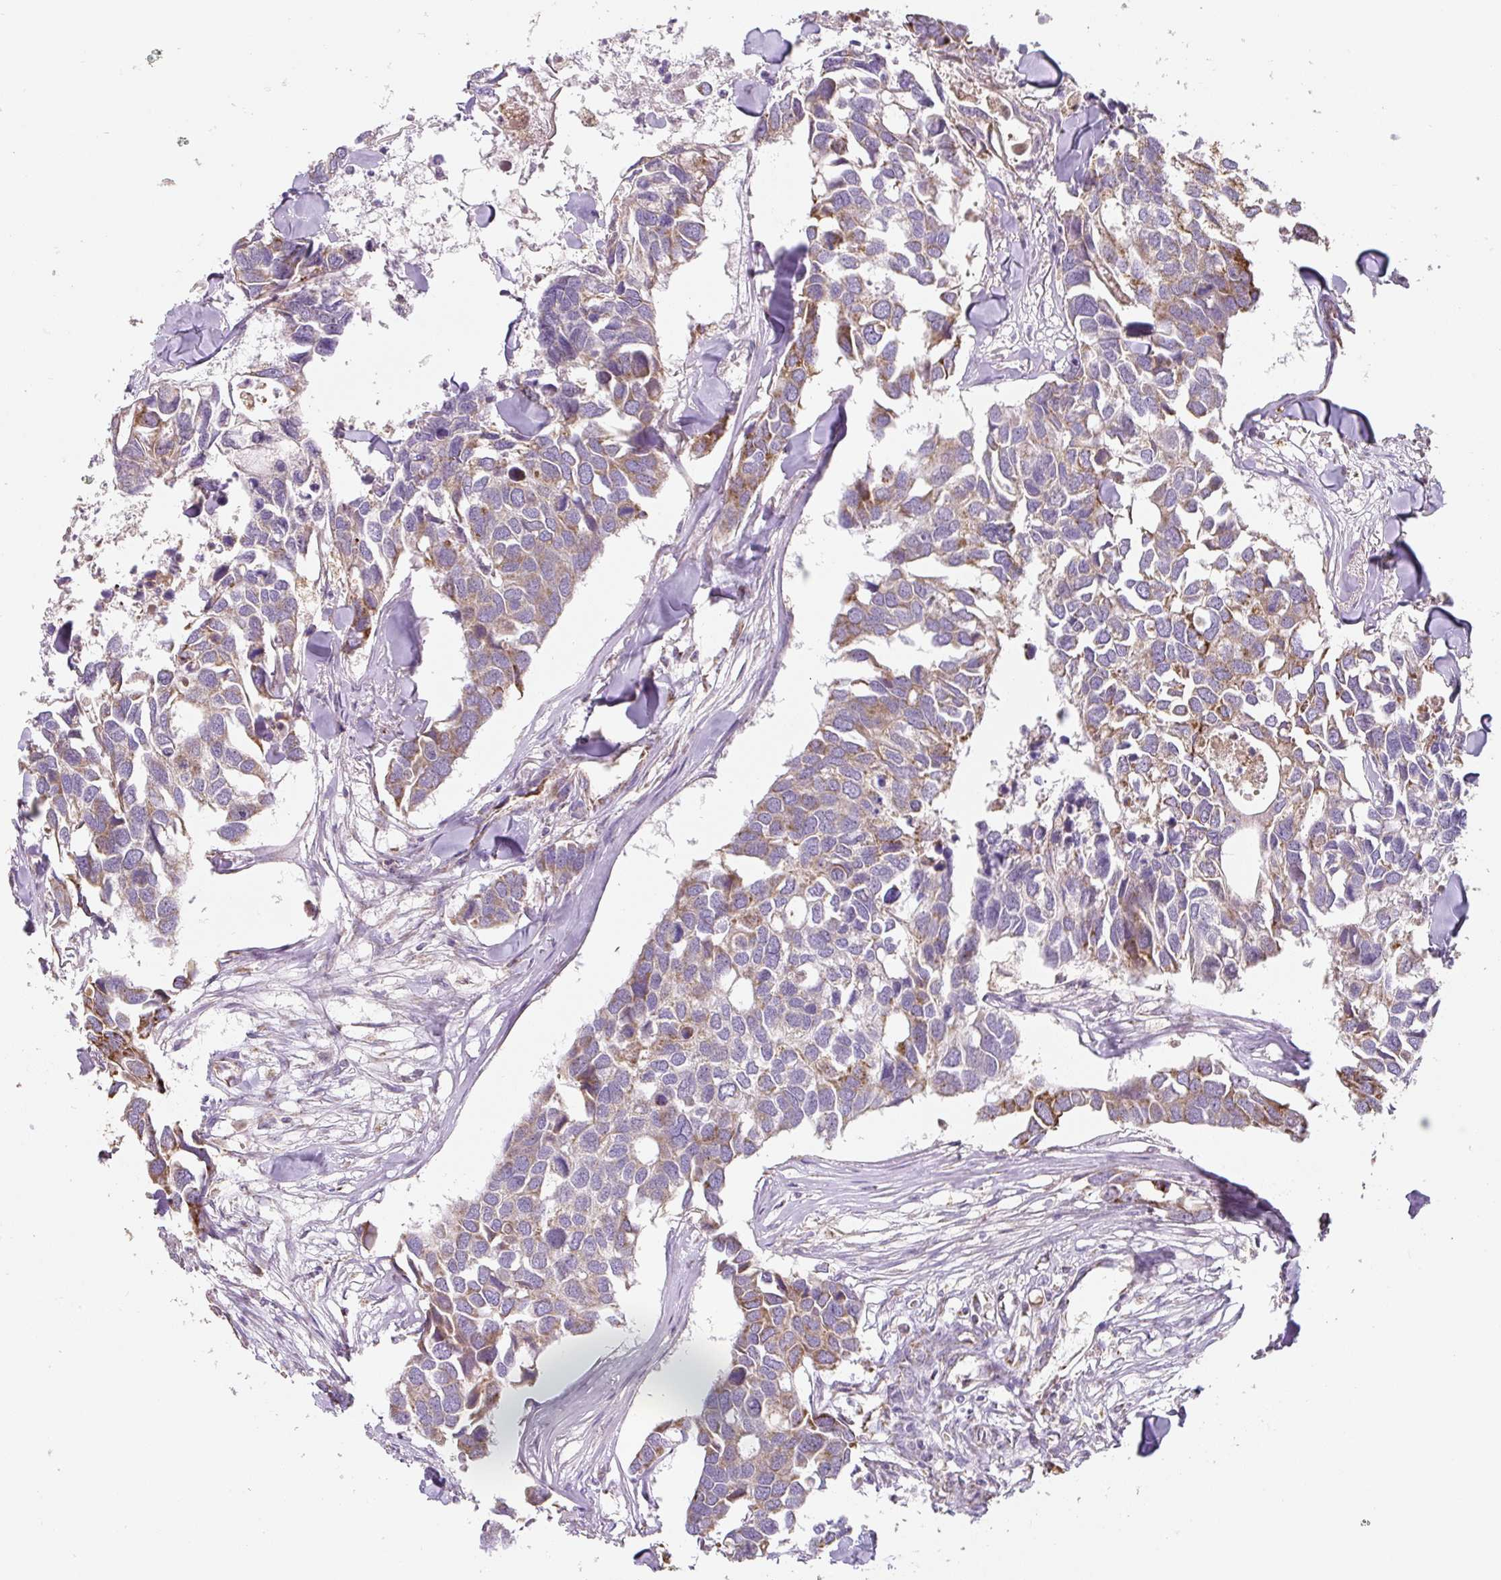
{"staining": {"intensity": "moderate", "quantity": ">75%", "location": "cytoplasmic/membranous"}, "tissue": "breast cancer", "cell_type": "Tumor cells", "image_type": "cancer", "snomed": [{"axis": "morphology", "description": "Duct carcinoma"}, {"axis": "topography", "description": "Breast"}], "caption": "This image displays IHC staining of breast cancer (infiltrating ductal carcinoma), with medium moderate cytoplasmic/membranous staining in approximately >75% of tumor cells.", "gene": "MT-CO2", "patient": {"sex": "female", "age": 83}}